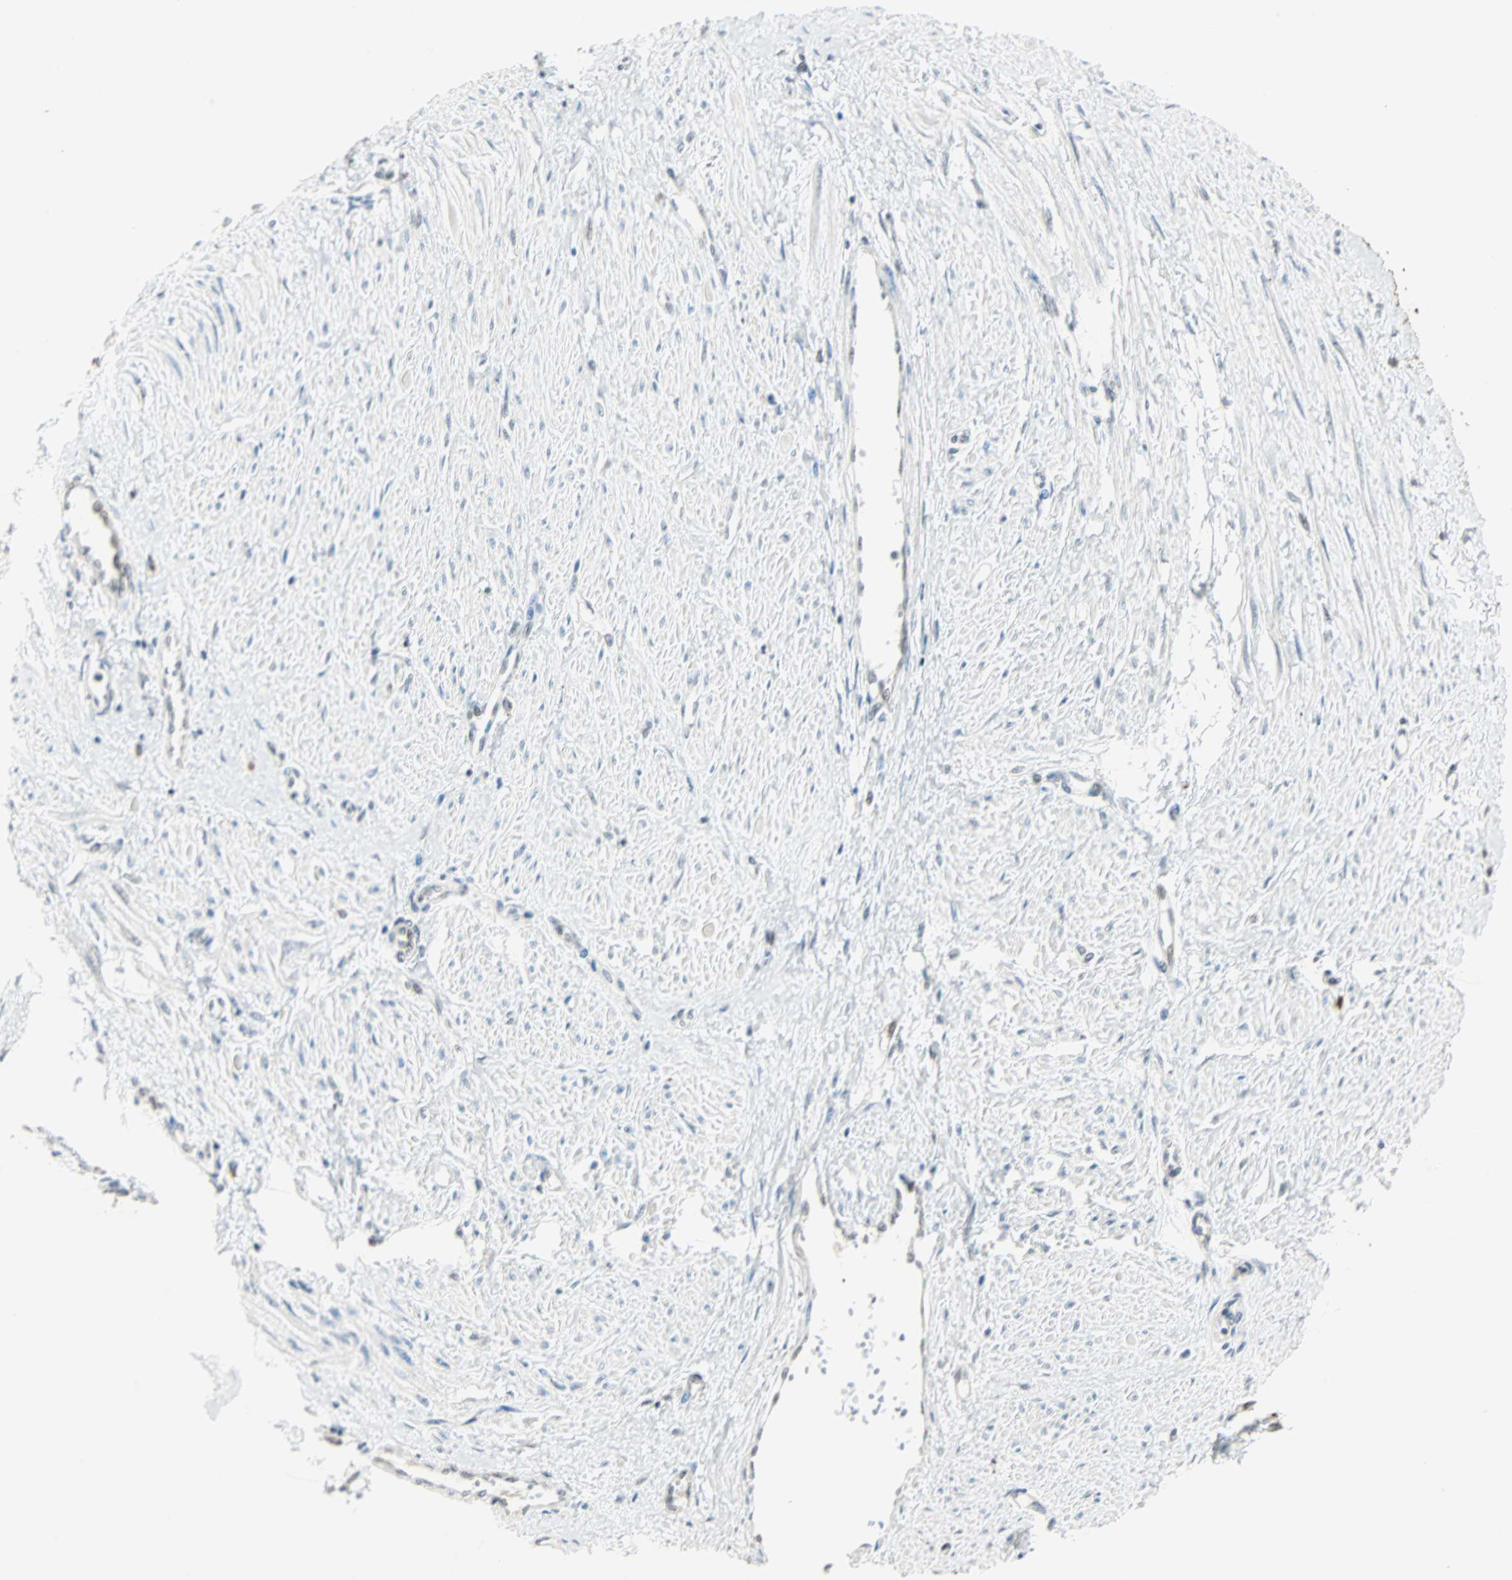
{"staining": {"intensity": "negative", "quantity": "none", "location": "none"}, "tissue": "smooth muscle", "cell_type": "Smooth muscle cells", "image_type": "normal", "snomed": [{"axis": "morphology", "description": "Normal tissue, NOS"}, {"axis": "topography", "description": "Smooth muscle"}, {"axis": "topography", "description": "Uterus"}], "caption": "A photomicrograph of smooth muscle stained for a protein reveals no brown staining in smooth muscle cells. The staining is performed using DAB brown chromogen with nuclei counter-stained in using hematoxylin.", "gene": "NELFE", "patient": {"sex": "female", "age": 39}}